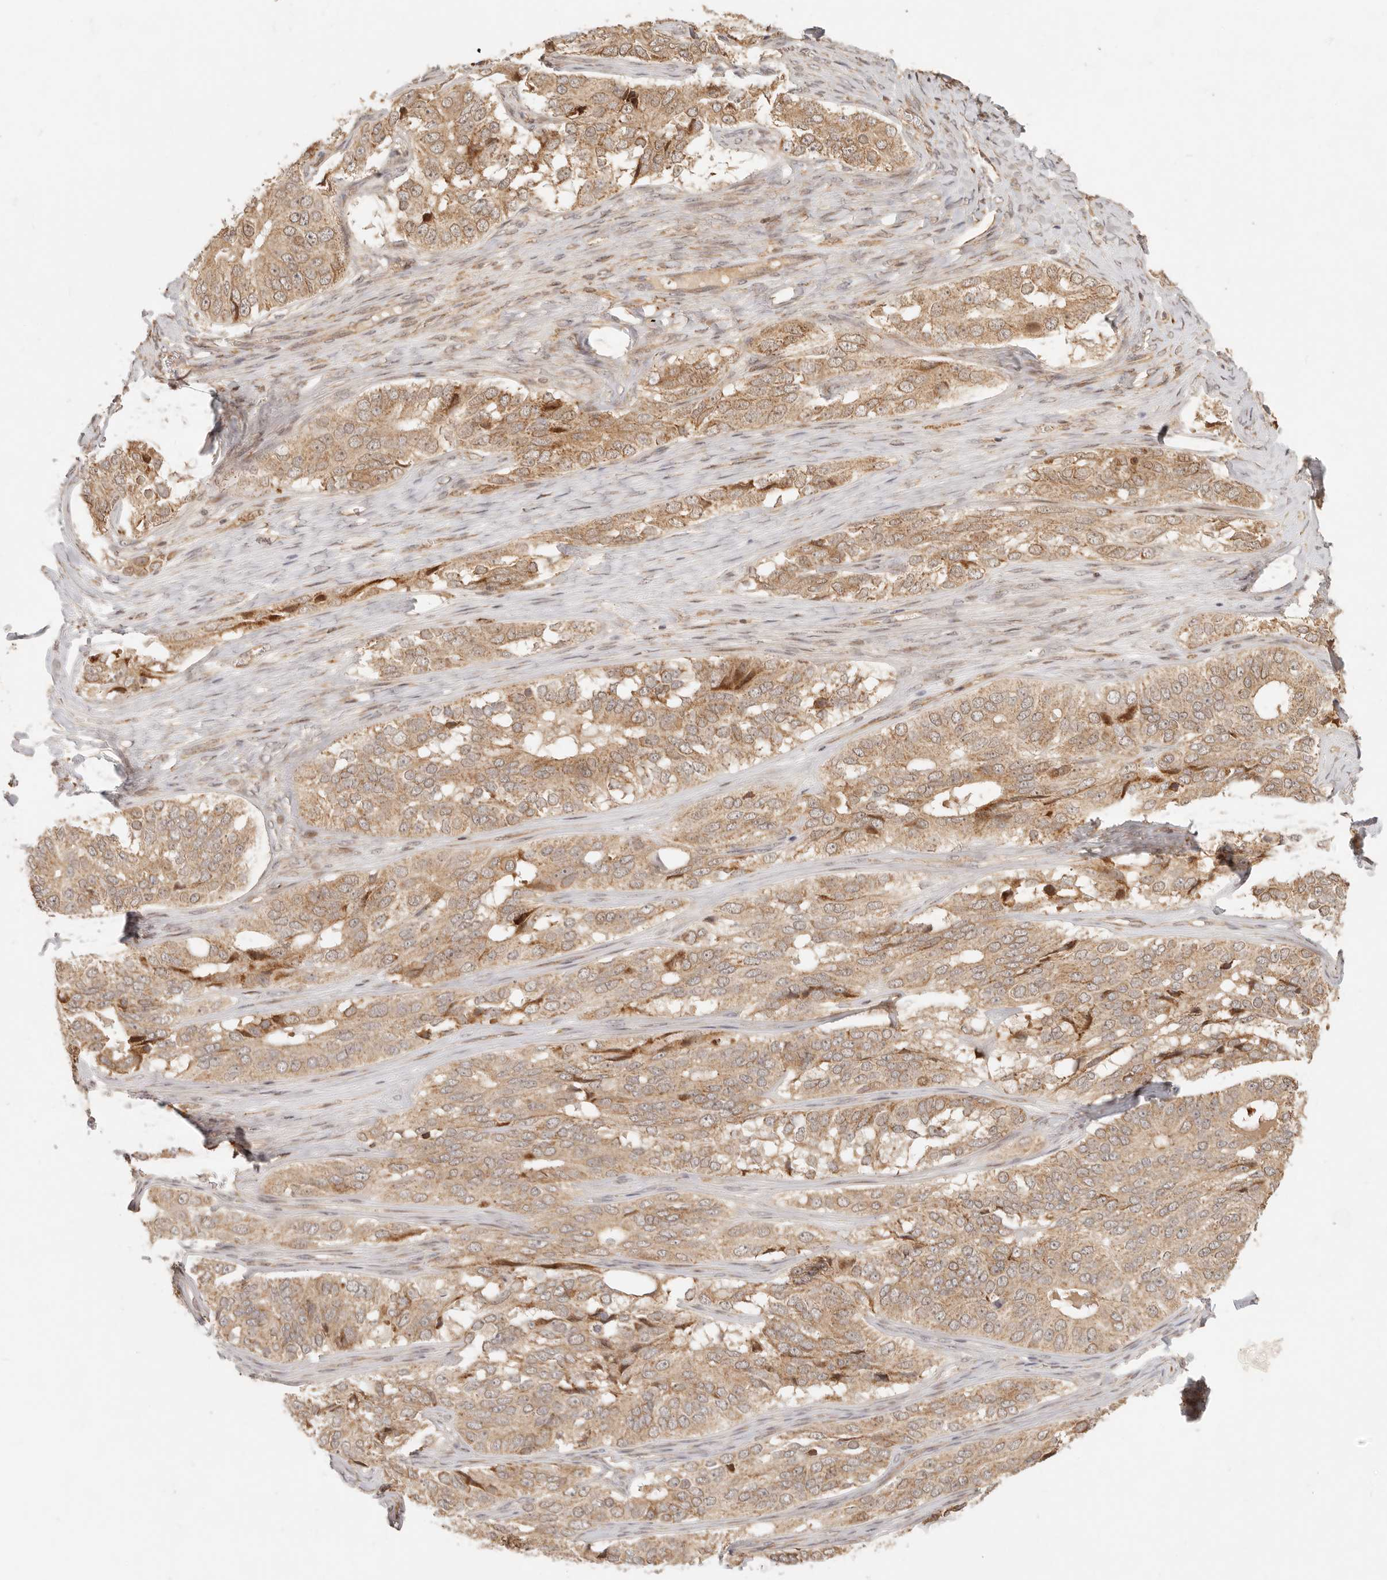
{"staining": {"intensity": "moderate", "quantity": ">75%", "location": "cytoplasmic/membranous"}, "tissue": "ovarian cancer", "cell_type": "Tumor cells", "image_type": "cancer", "snomed": [{"axis": "morphology", "description": "Carcinoma, endometroid"}, {"axis": "topography", "description": "Ovary"}], "caption": "High-magnification brightfield microscopy of ovarian endometroid carcinoma stained with DAB (3,3'-diaminobenzidine) (brown) and counterstained with hematoxylin (blue). tumor cells exhibit moderate cytoplasmic/membranous expression is appreciated in about>75% of cells.", "gene": "TIMM17A", "patient": {"sex": "female", "age": 51}}